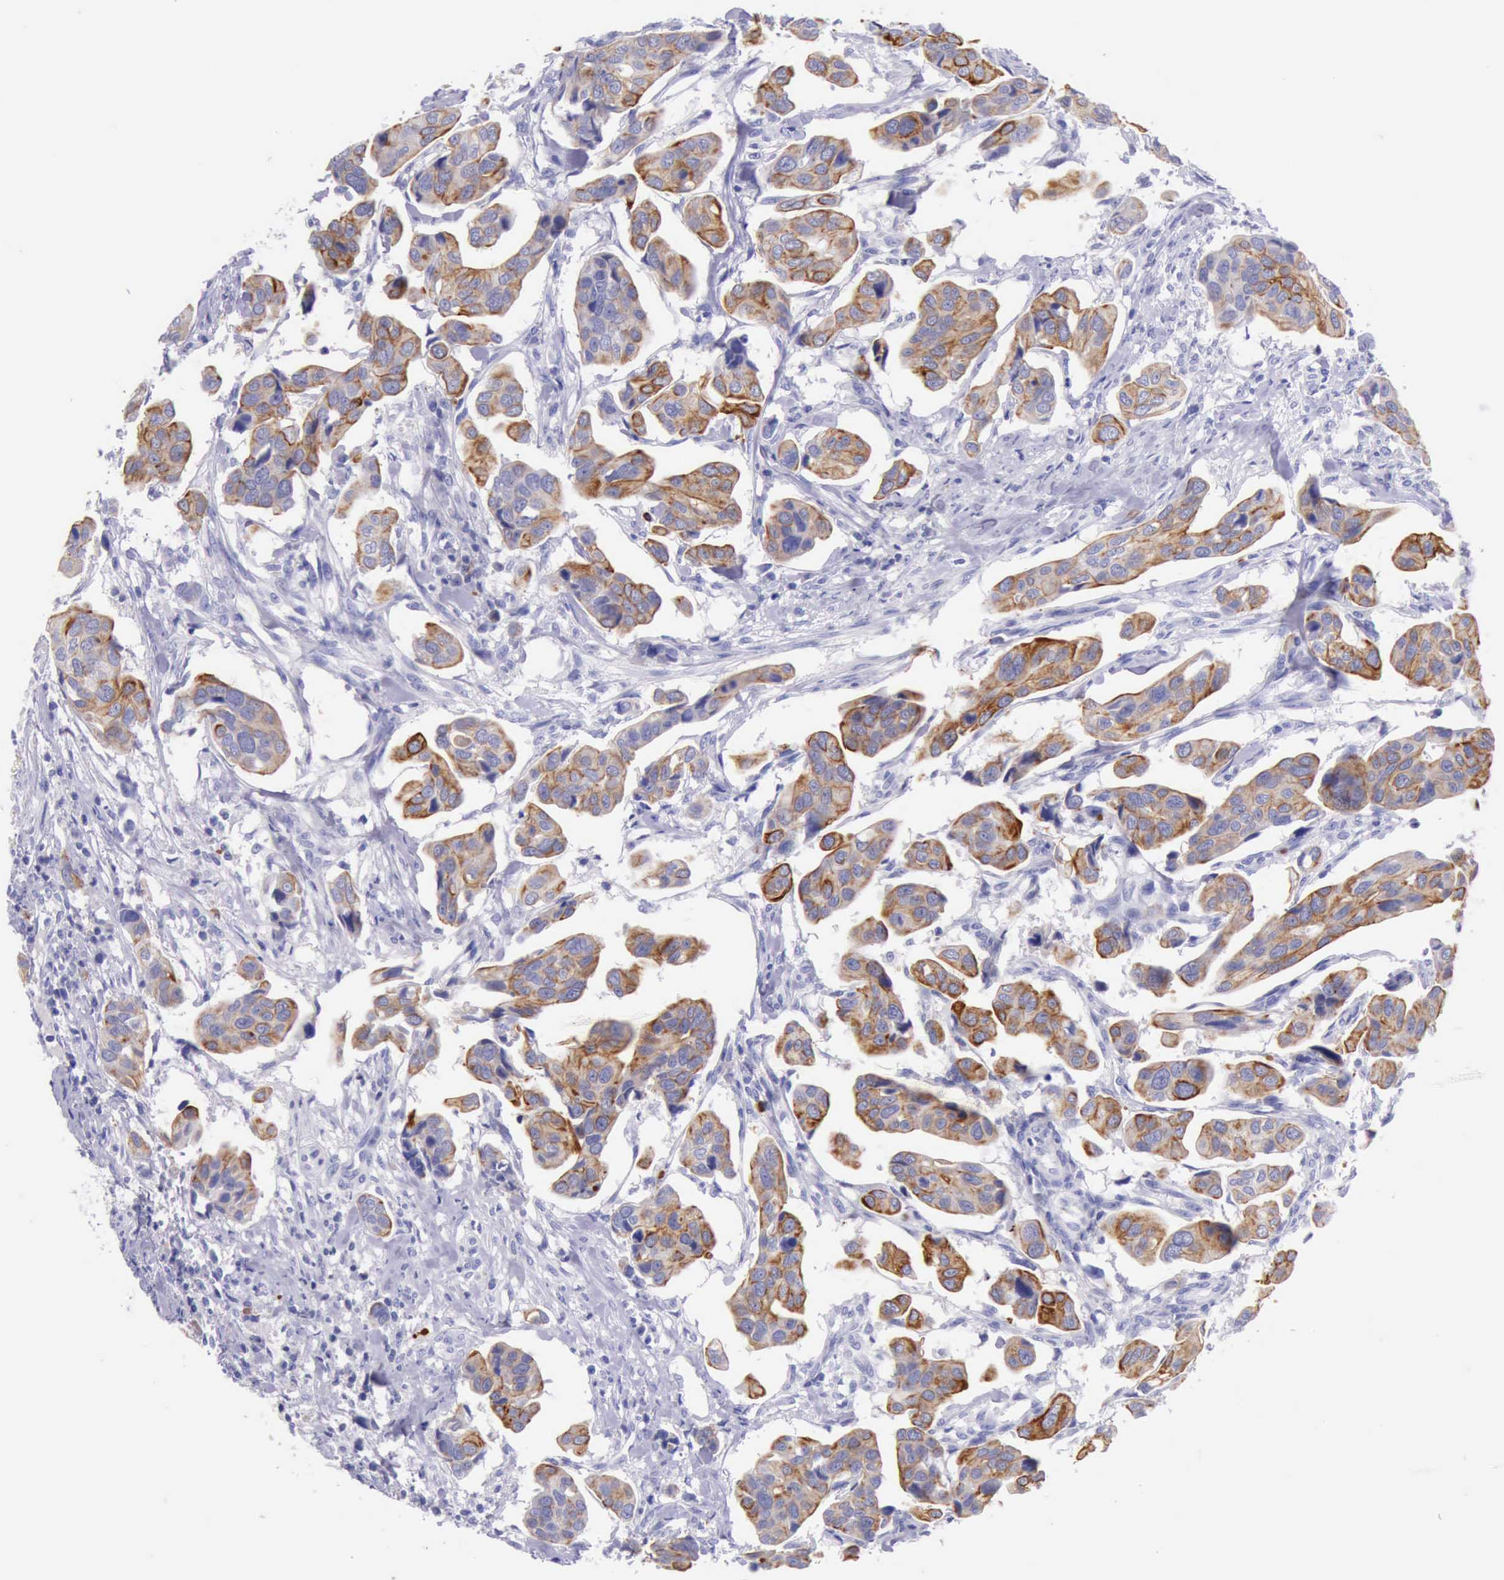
{"staining": {"intensity": "moderate", "quantity": ">75%", "location": "cytoplasmic/membranous"}, "tissue": "urothelial cancer", "cell_type": "Tumor cells", "image_type": "cancer", "snomed": [{"axis": "morphology", "description": "Adenocarcinoma, NOS"}, {"axis": "topography", "description": "Urinary bladder"}], "caption": "Urothelial cancer stained with immunohistochemistry (IHC) reveals moderate cytoplasmic/membranous expression in approximately >75% of tumor cells. The protein is stained brown, and the nuclei are stained in blue (DAB IHC with brightfield microscopy, high magnification).", "gene": "KRT8", "patient": {"sex": "male", "age": 61}}